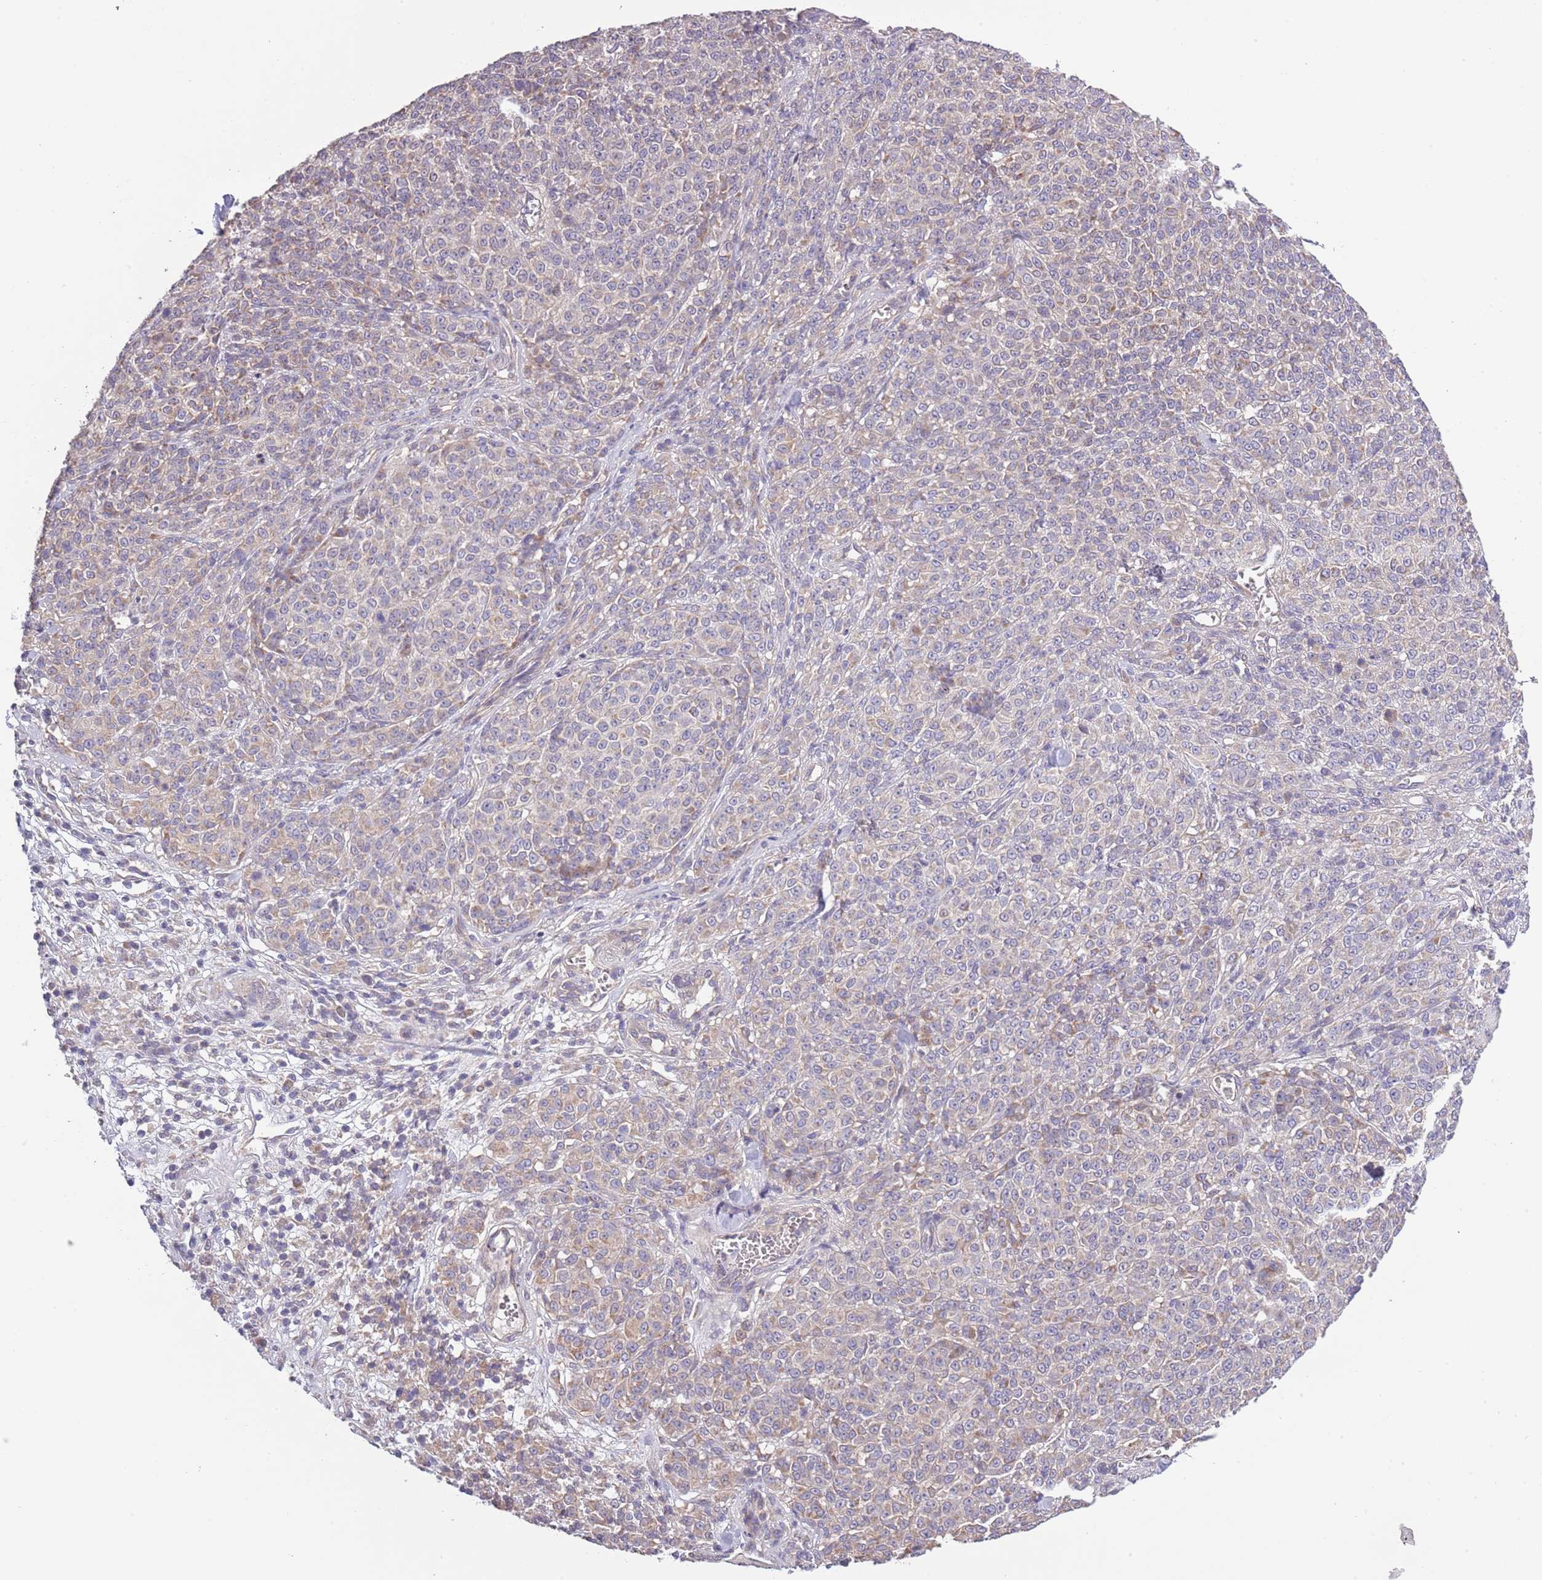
{"staining": {"intensity": "negative", "quantity": "none", "location": "none"}, "tissue": "melanoma", "cell_type": "Tumor cells", "image_type": "cancer", "snomed": [{"axis": "morphology", "description": "Normal tissue, NOS"}, {"axis": "morphology", "description": "Malignant melanoma, NOS"}, {"axis": "topography", "description": "Skin"}], "caption": "A histopathology image of malignant melanoma stained for a protein shows no brown staining in tumor cells.", "gene": "LIPJ", "patient": {"sex": "female", "age": 34}}